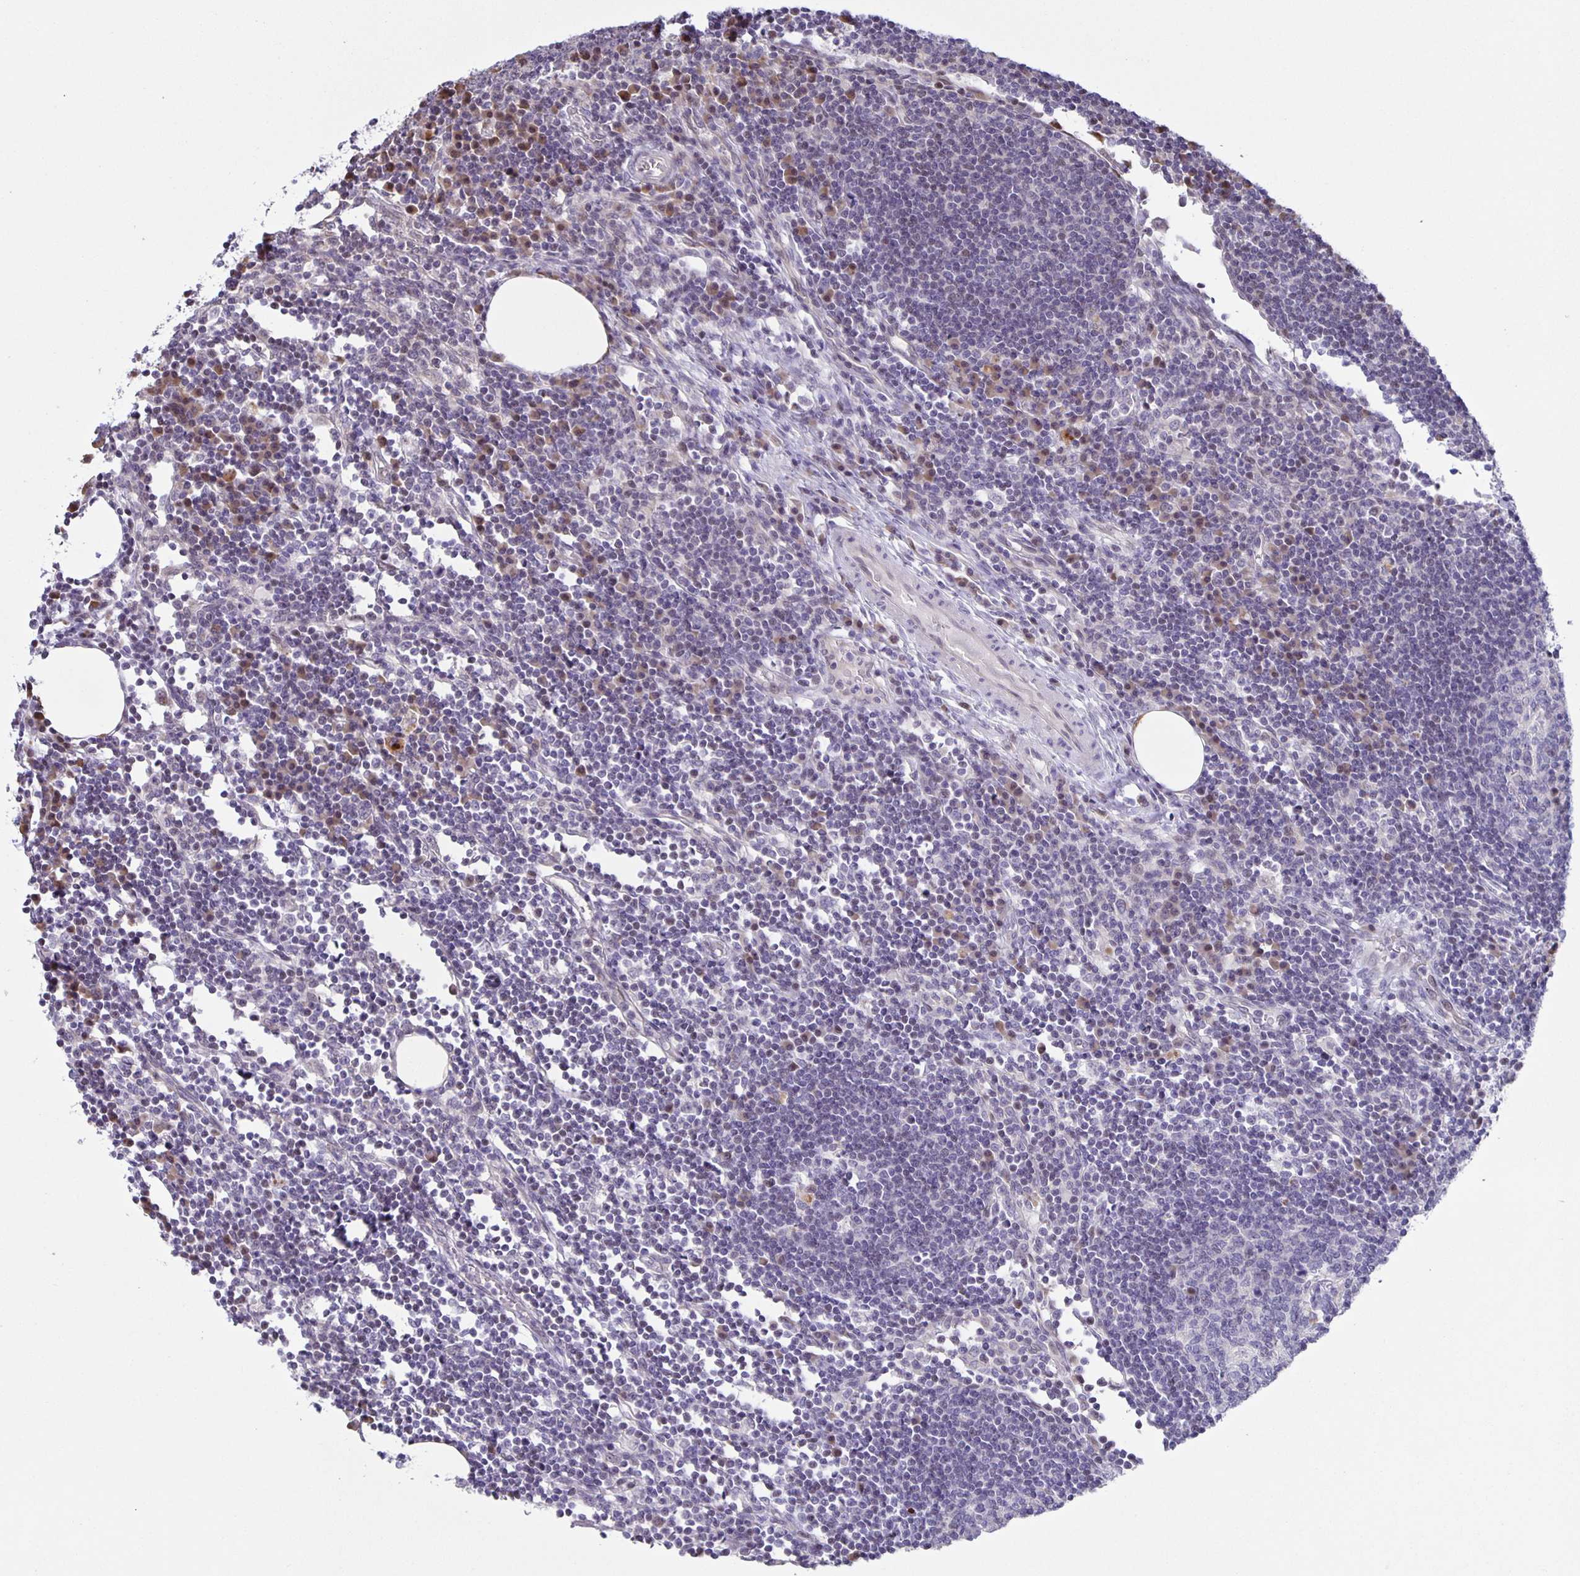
{"staining": {"intensity": "negative", "quantity": "none", "location": "none"}, "tissue": "lymph node", "cell_type": "Germinal center cells", "image_type": "normal", "snomed": [{"axis": "morphology", "description": "Normal tissue, NOS"}, {"axis": "topography", "description": "Lymph node"}], "caption": "The immunohistochemistry (IHC) image has no significant positivity in germinal center cells of lymph node. Nuclei are stained in blue.", "gene": "MAPK12", "patient": {"sex": "male", "age": 67}}